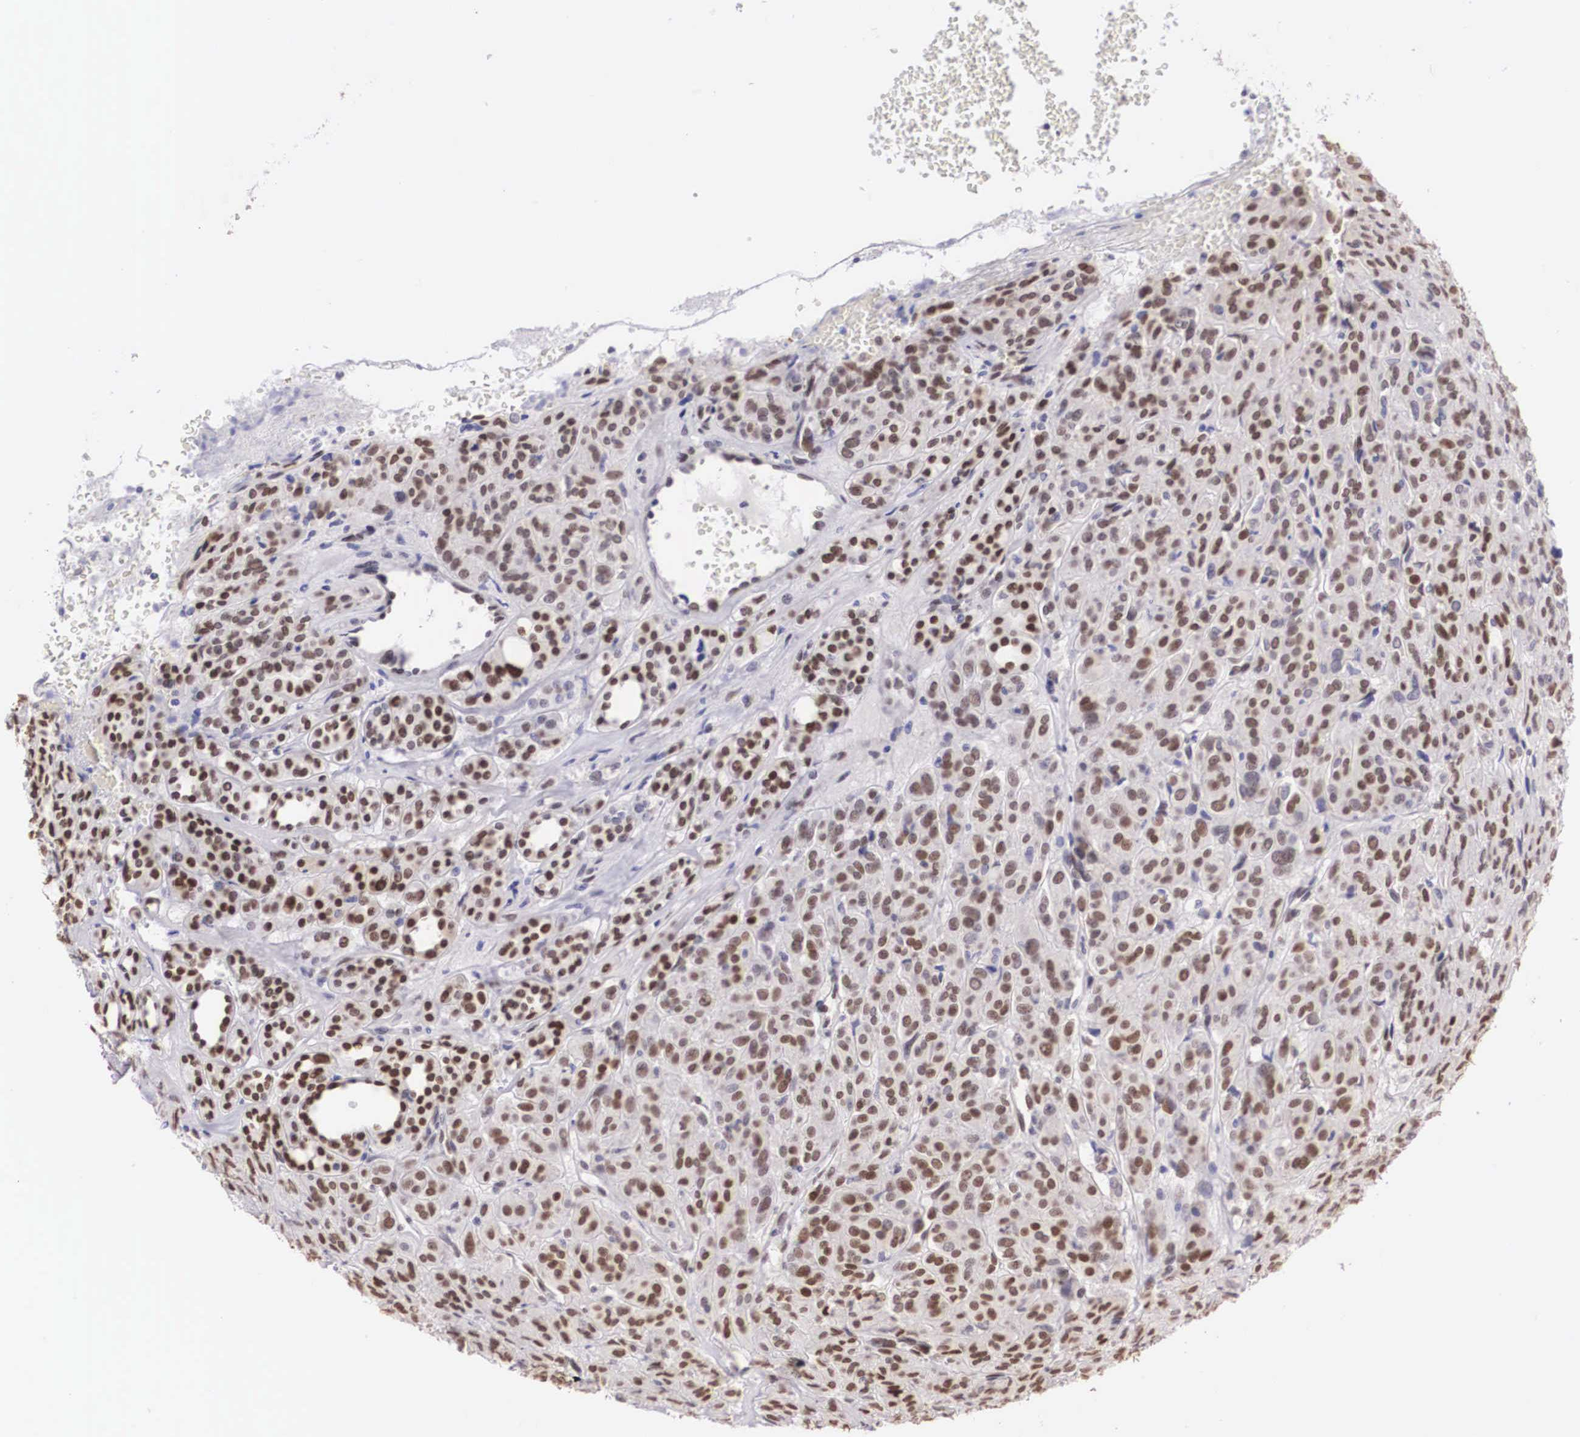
{"staining": {"intensity": "strong", "quantity": ">75%", "location": "nuclear"}, "tissue": "thyroid cancer", "cell_type": "Tumor cells", "image_type": "cancer", "snomed": [{"axis": "morphology", "description": "Follicular adenoma carcinoma, NOS"}, {"axis": "topography", "description": "Thyroid gland"}], "caption": "Protein expression analysis of human thyroid follicular adenoma carcinoma reveals strong nuclear staining in about >75% of tumor cells.", "gene": "HMGN5", "patient": {"sex": "female", "age": 71}}